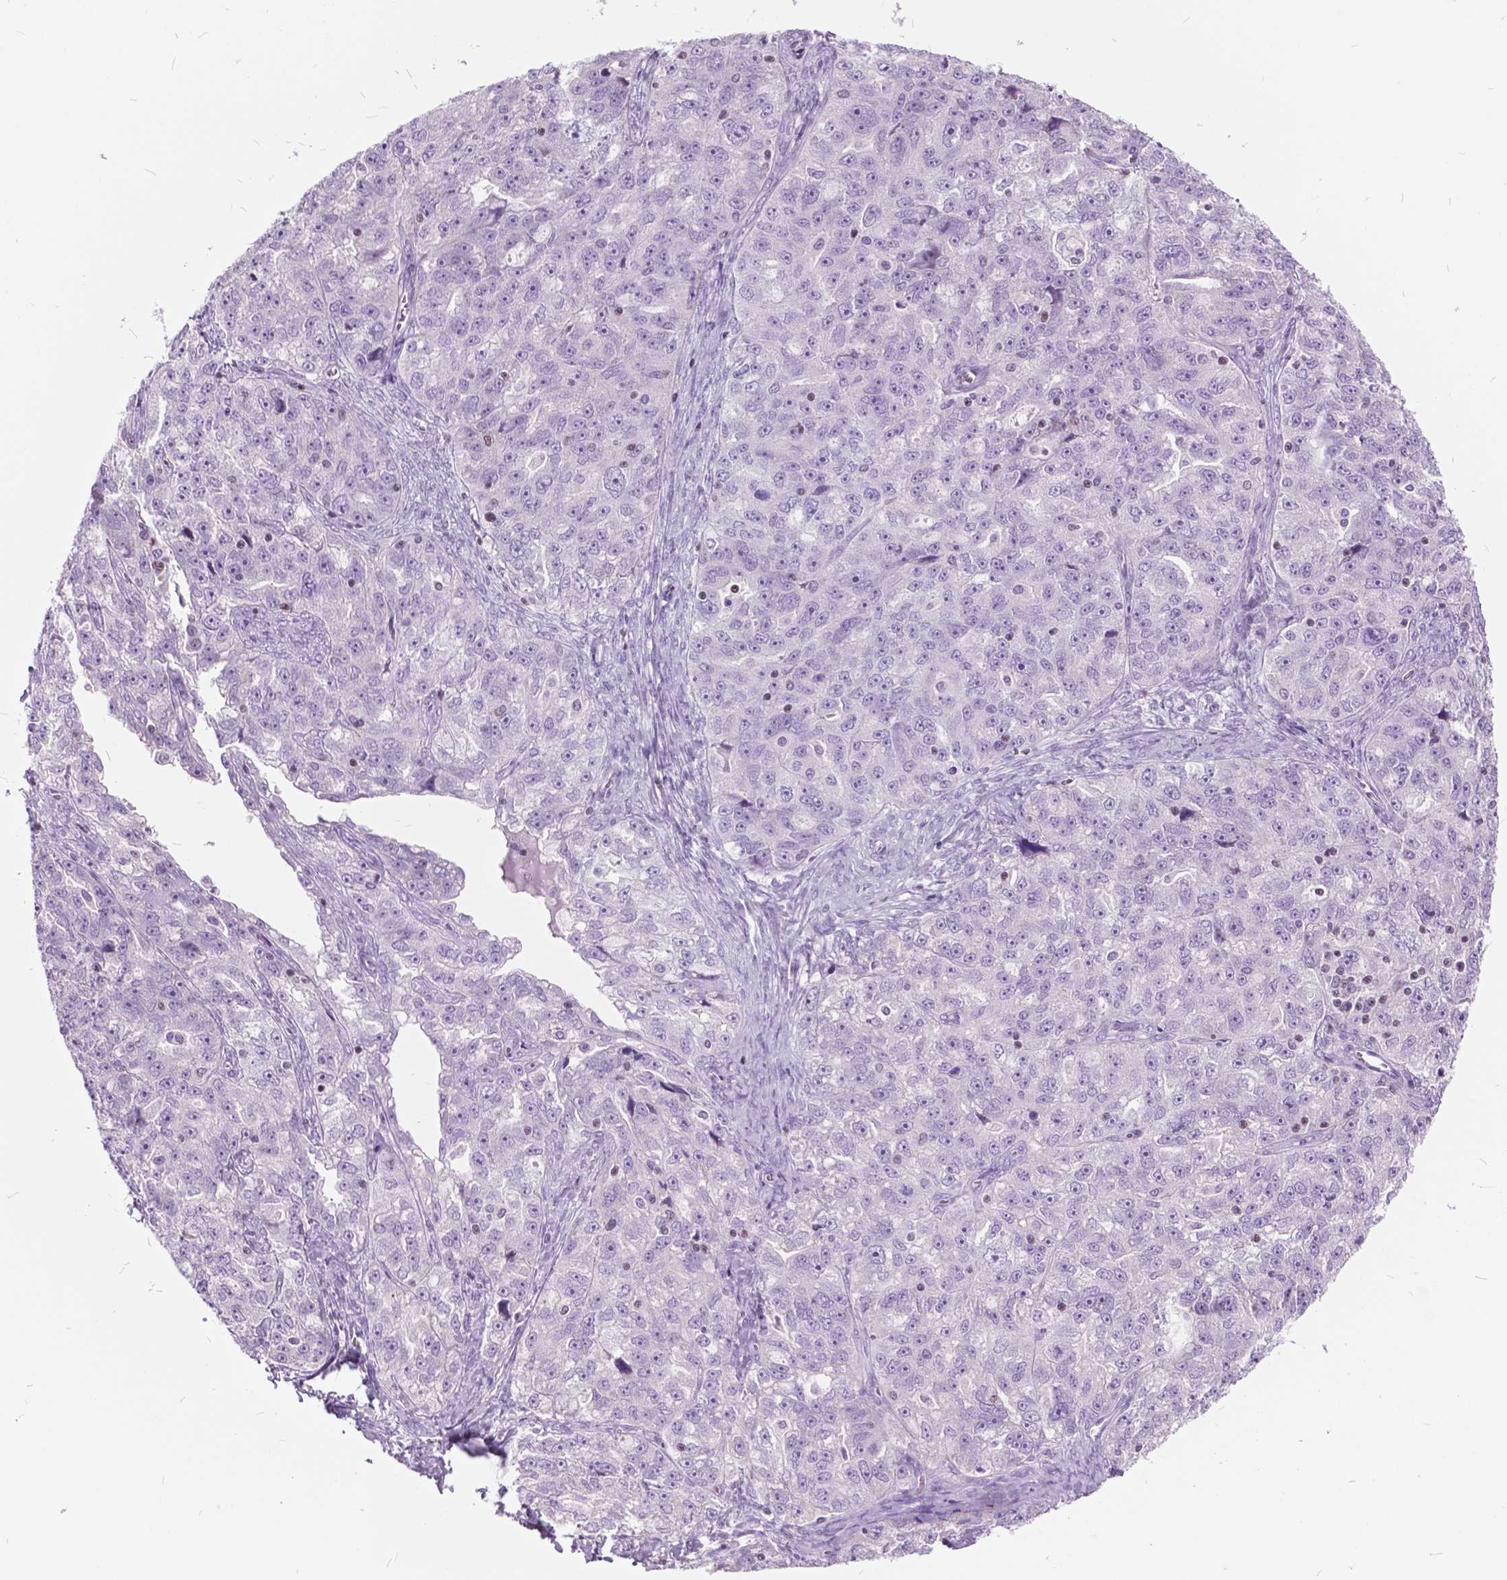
{"staining": {"intensity": "negative", "quantity": "none", "location": "none"}, "tissue": "ovarian cancer", "cell_type": "Tumor cells", "image_type": "cancer", "snomed": [{"axis": "morphology", "description": "Cystadenocarcinoma, serous, NOS"}, {"axis": "topography", "description": "Ovary"}], "caption": "A high-resolution photomicrograph shows immunohistochemistry staining of serous cystadenocarcinoma (ovarian), which reveals no significant staining in tumor cells.", "gene": "SP140", "patient": {"sex": "female", "age": 51}}